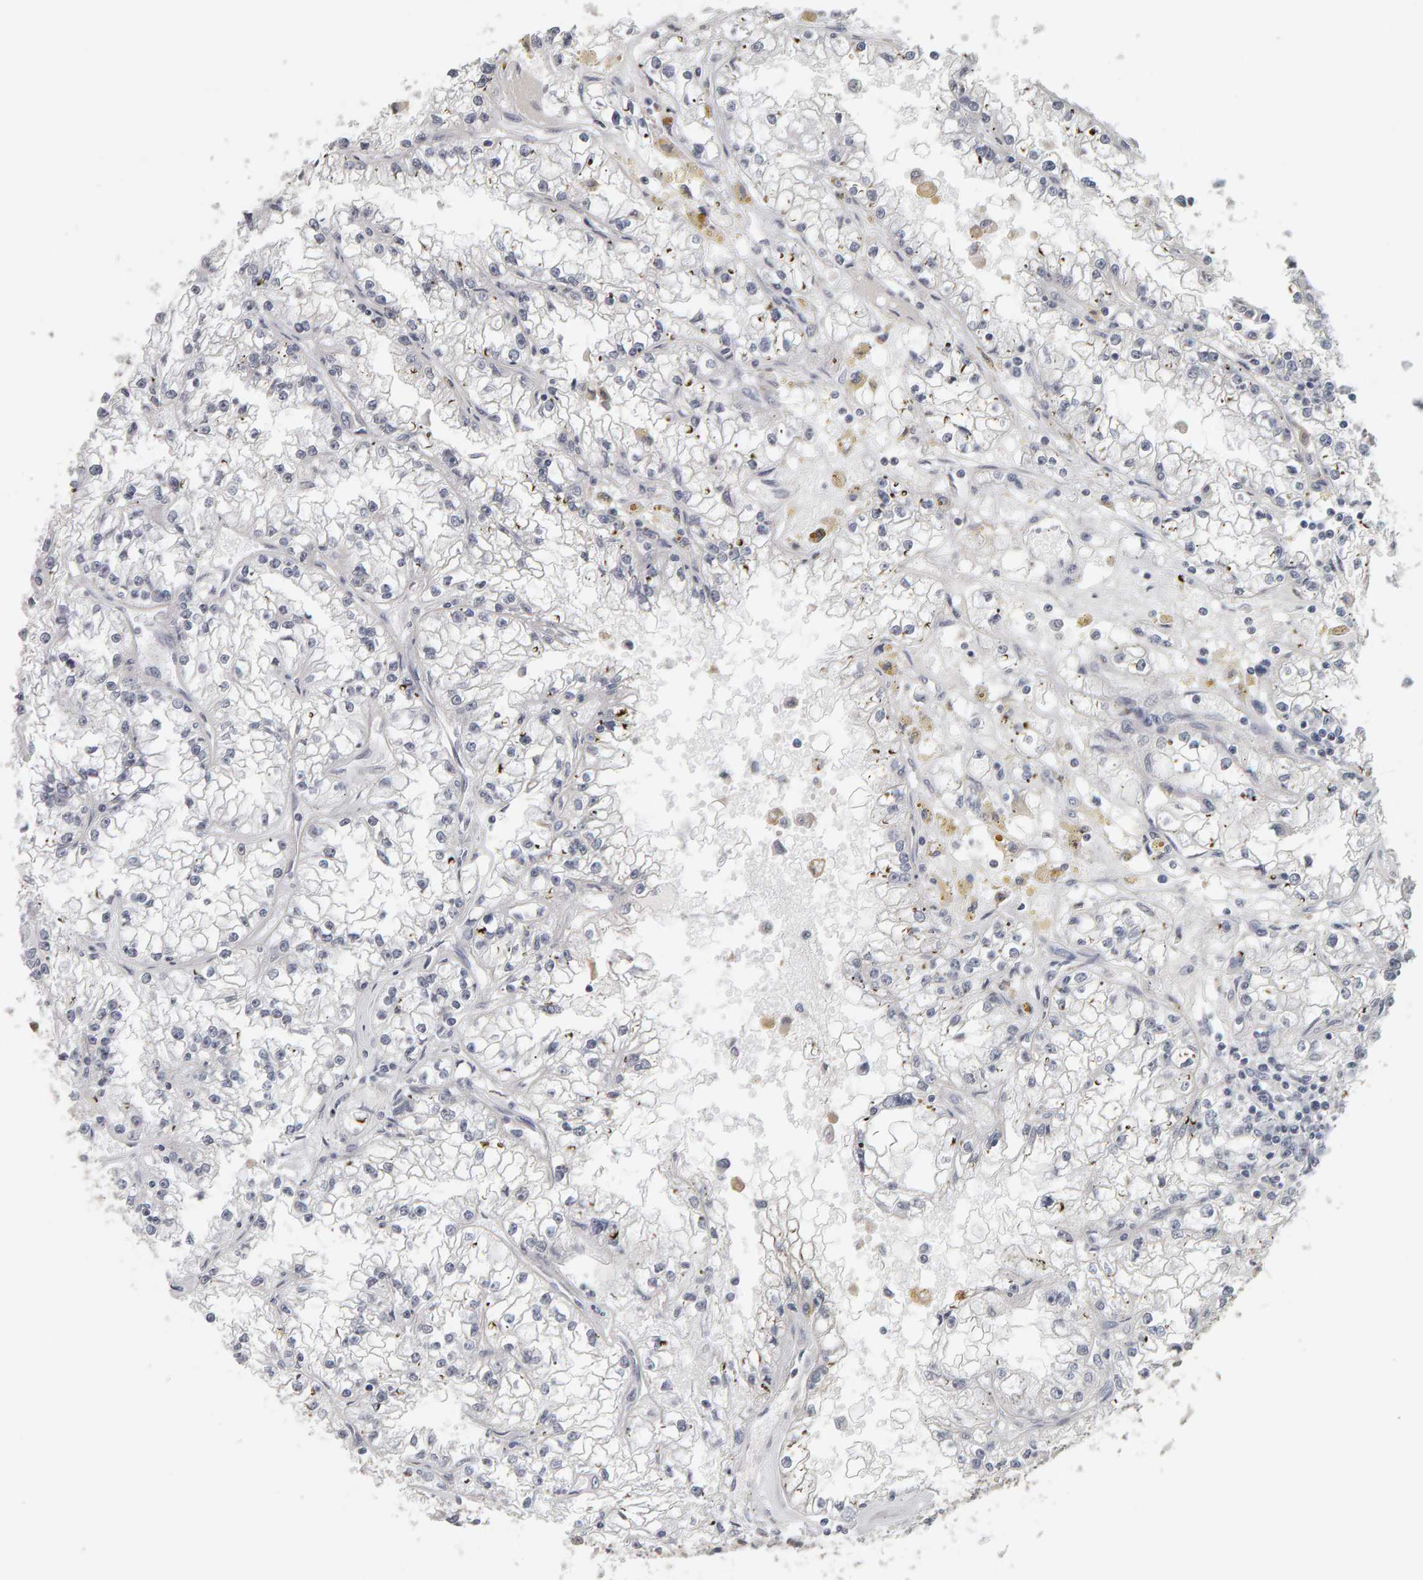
{"staining": {"intensity": "negative", "quantity": "none", "location": "none"}, "tissue": "renal cancer", "cell_type": "Tumor cells", "image_type": "cancer", "snomed": [{"axis": "morphology", "description": "Adenocarcinoma, NOS"}, {"axis": "topography", "description": "Kidney"}], "caption": "A high-resolution histopathology image shows immunohistochemistry (IHC) staining of renal cancer, which displays no significant positivity in tumor cells.", "gene": "TEFM", "patient": {"sex": "male", "age": 56}}